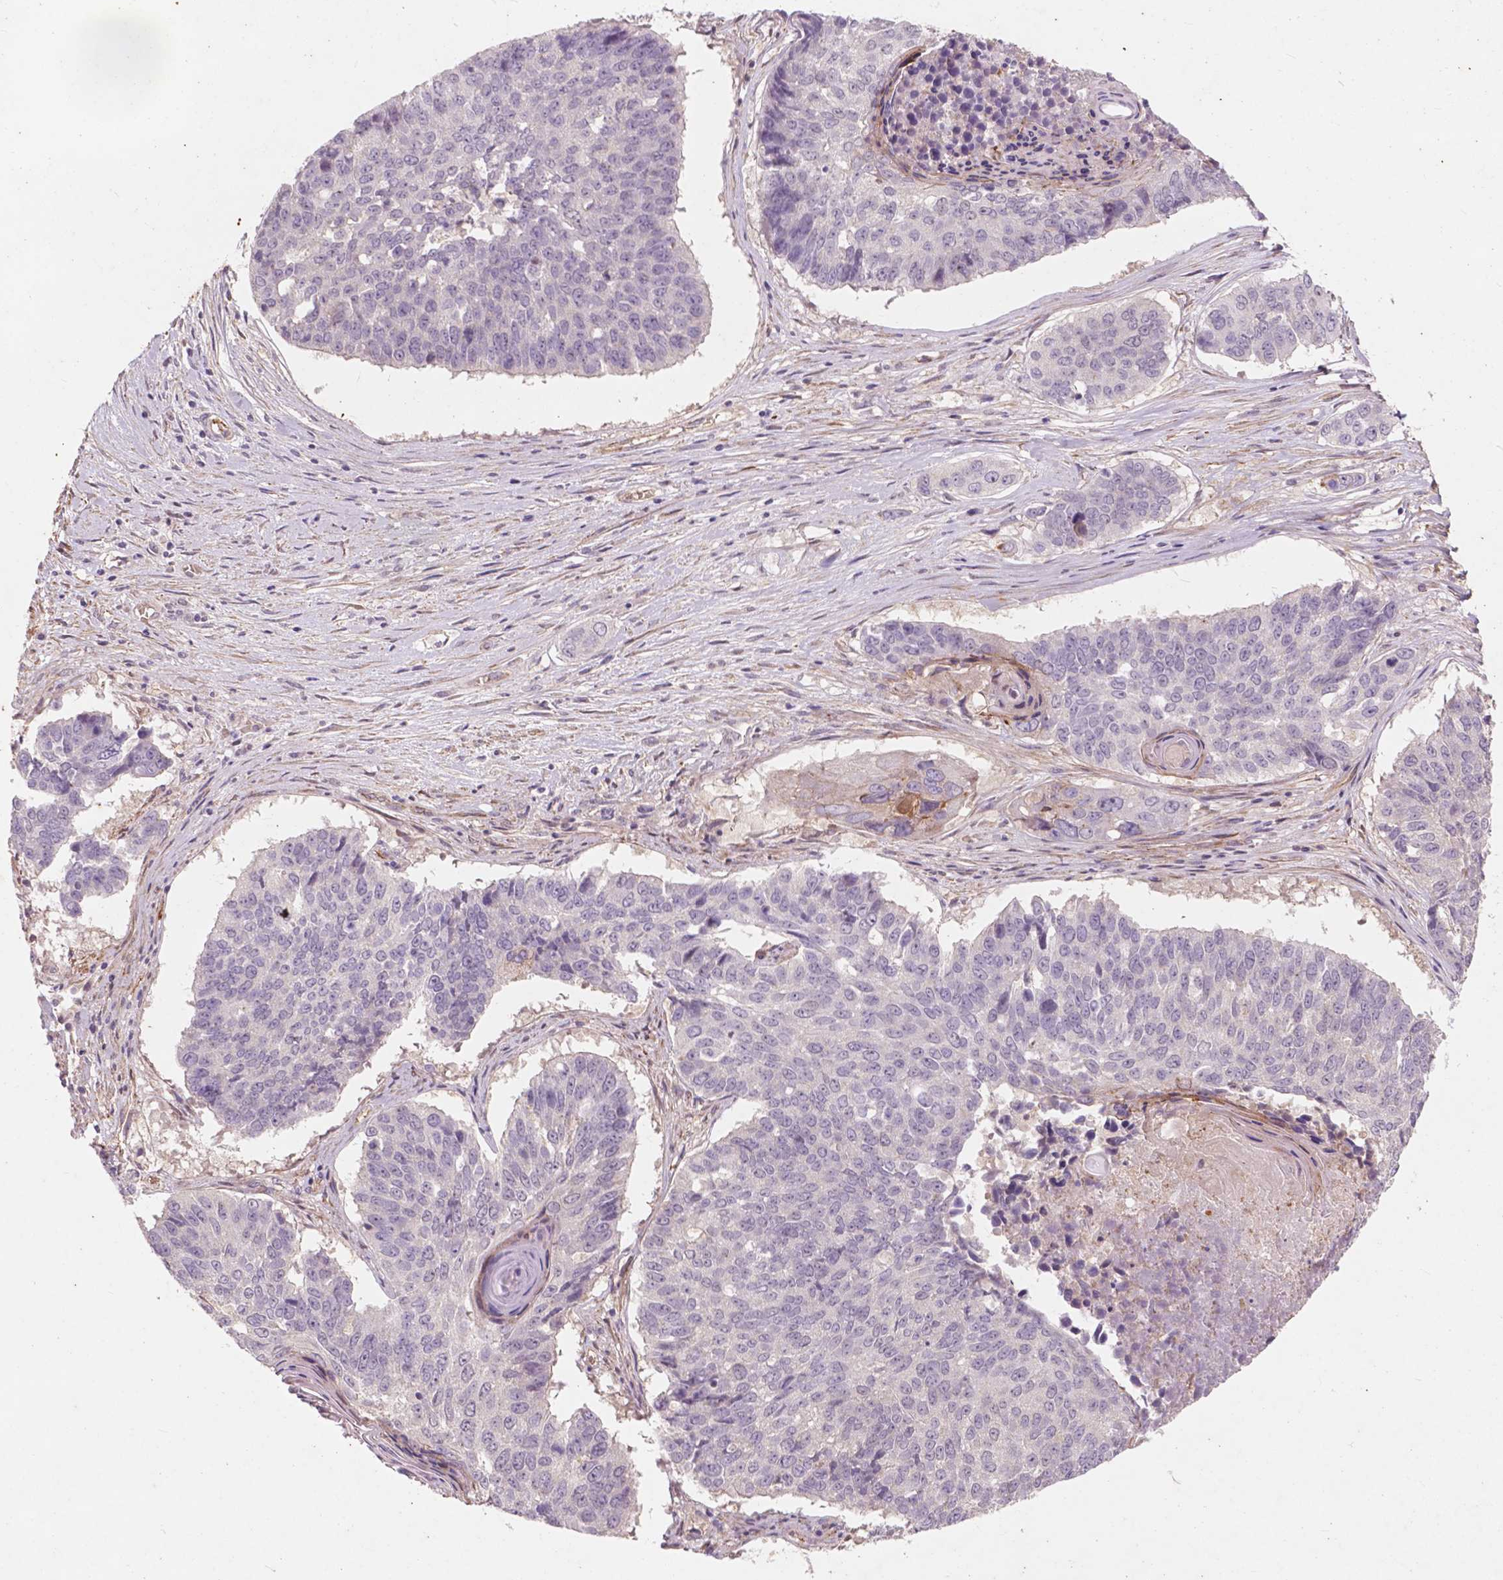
{"staining": {"intensity": "negative", "quantity": "none", "location": "none"}, "tissue": "lung cancer", "cell_type": "Tumor cells", "image_type": "cancer", "snomed": [{"axis": "morphology", "description": "Squamous cell carcinoma, NOS"}, {"axis": "topography", "description": "Lung"}], "caption": "Tumor cells are negative for brown protein staining in lung cancer (squamous cell carcinoma).", "gene": "RFPL4B", "patient": {"sex": "male", "age": 73}}